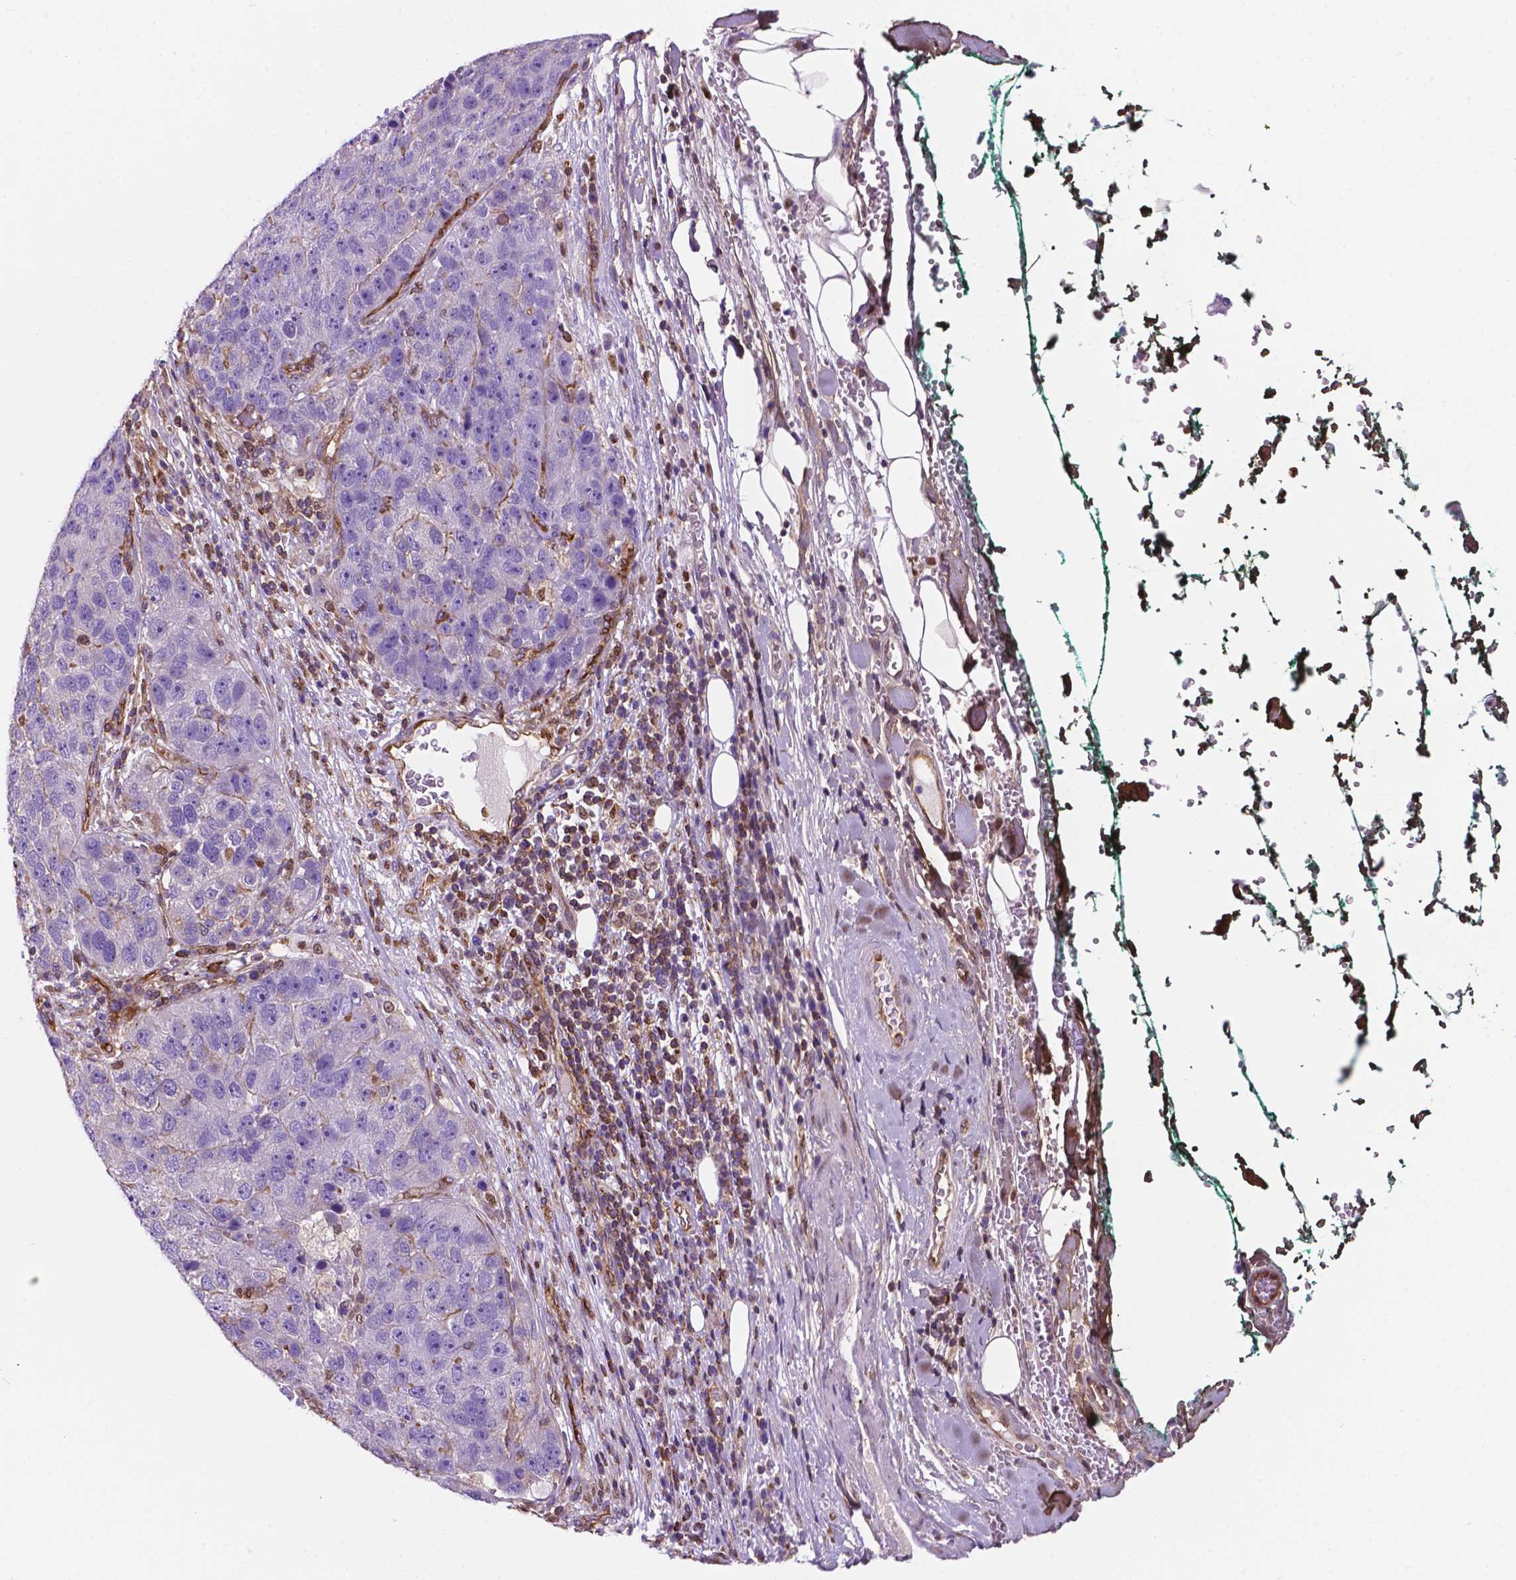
{"staining": {"intensity": "negative", "quantity": "none", "location": "none"}, "tissue": "pancreatic cancer", "cell_type": "Tumor cells", "image_type": "cancer", "snomed": [{"axis": "morphology", "description": "Adenocarcinoma, NOS"}, {"axis": "topography", "description": "Pancreas"}], "caption": "Pancreatic cancer was stained to show a protein in brown. There is no significant expression in tumor cells. Brightfield microscopy of immunohistochemistry stained with DAB (brown) and hematoxylin (blue), captured at high magnification.", "gene": "DCN", "patient": {"sex": "female", "age": 61}}